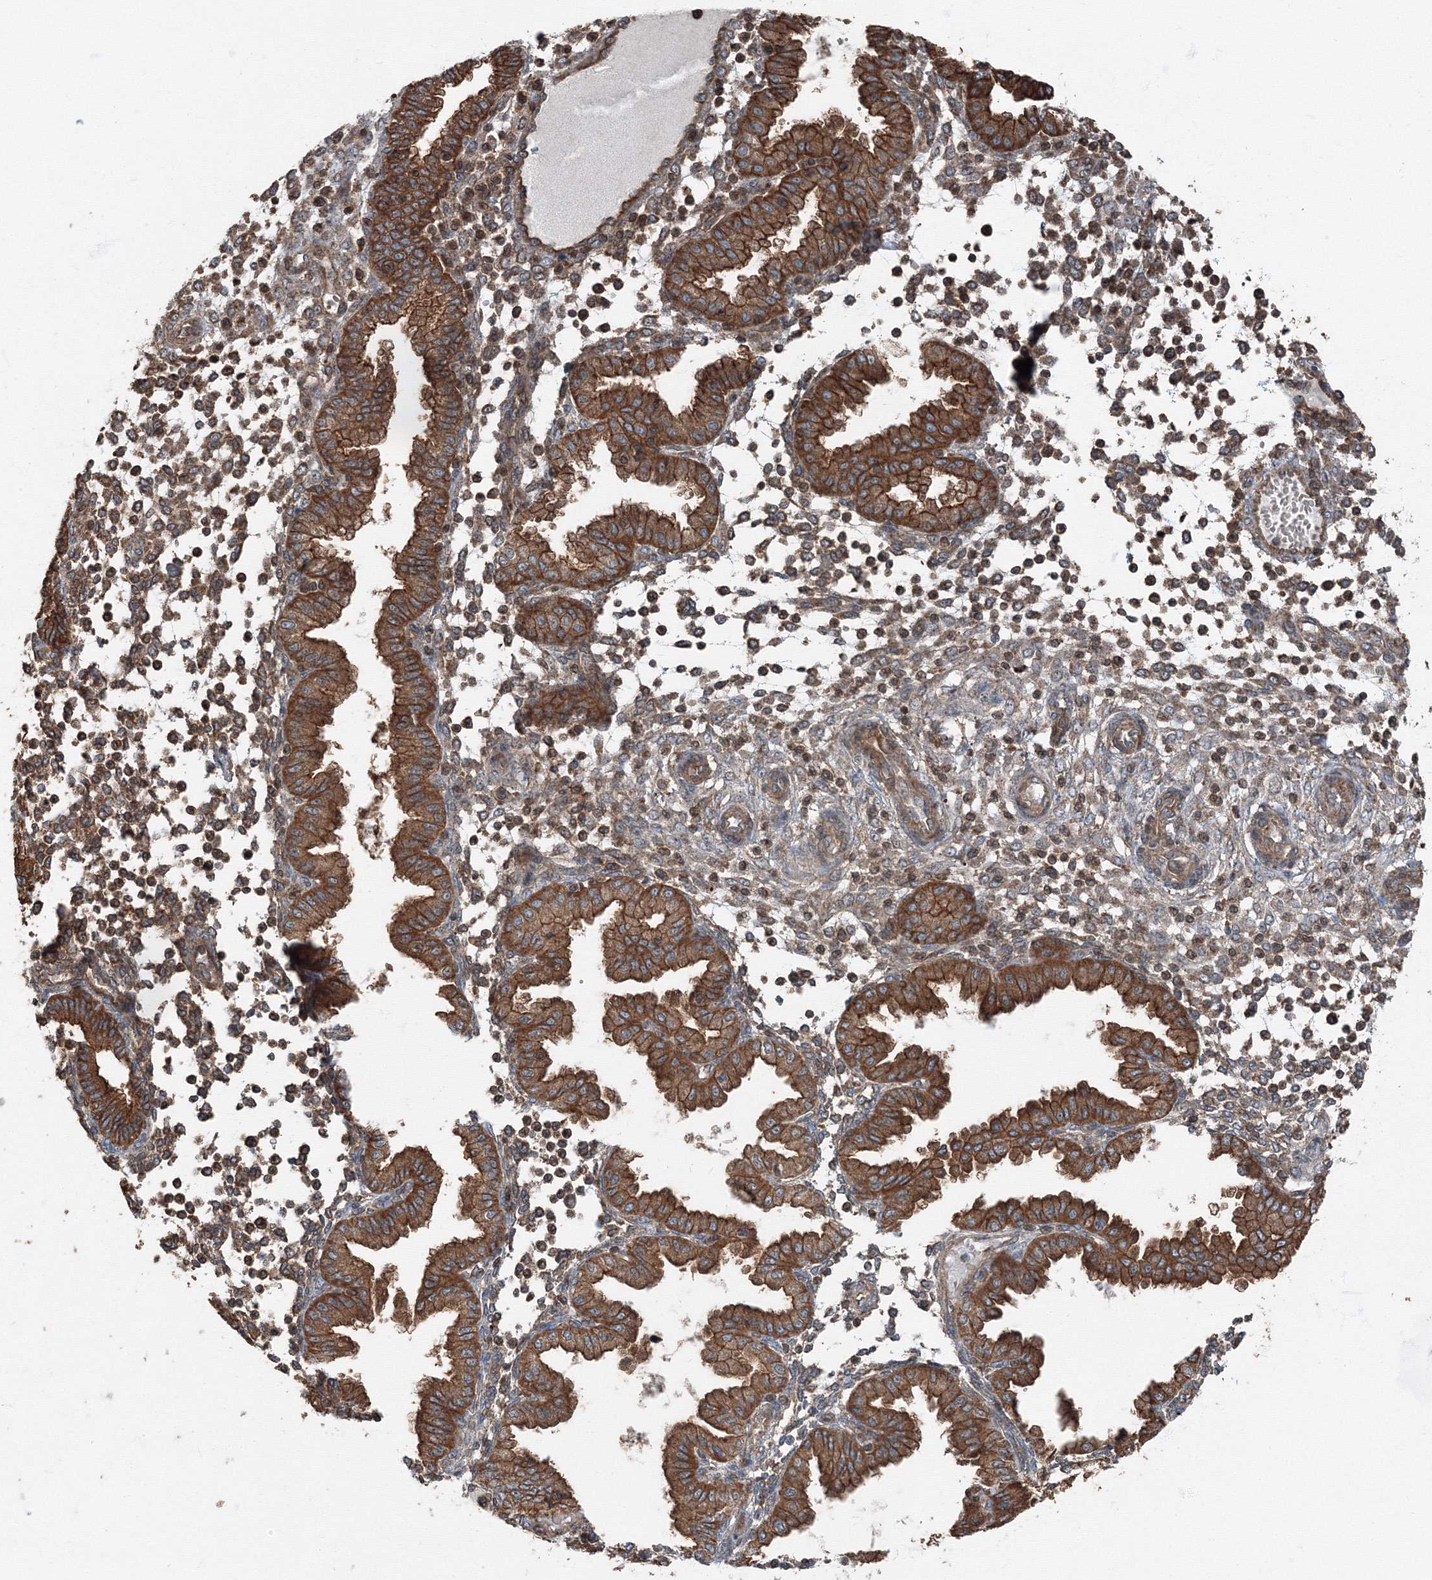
{"staining": {"intensity": "moderate", "quantity": ">75%", "location": "cytoplasmic/membranous"}, "tissue": "endometrium", "cell_type": "Cells in endometrial stroma", "image_type": "normal", "snomed": [{"axis": "morphology", "description": "Normal tissue, NOS"}, {"axis": "topography", "description": "Endometrium"}], "caption": "A micrograph of endometrium stained for a protein demonstrates moderate cytoplasmic/membranous brown staining in cells in endometrial stroma. The staining was performed using DAB to visualize the protein expression in brown, while the nuclei were stained in blue with hematoxylin (Magnification: 20x).", "gene": "AASDH", "patient": {"sex": "female", "age": 53}}